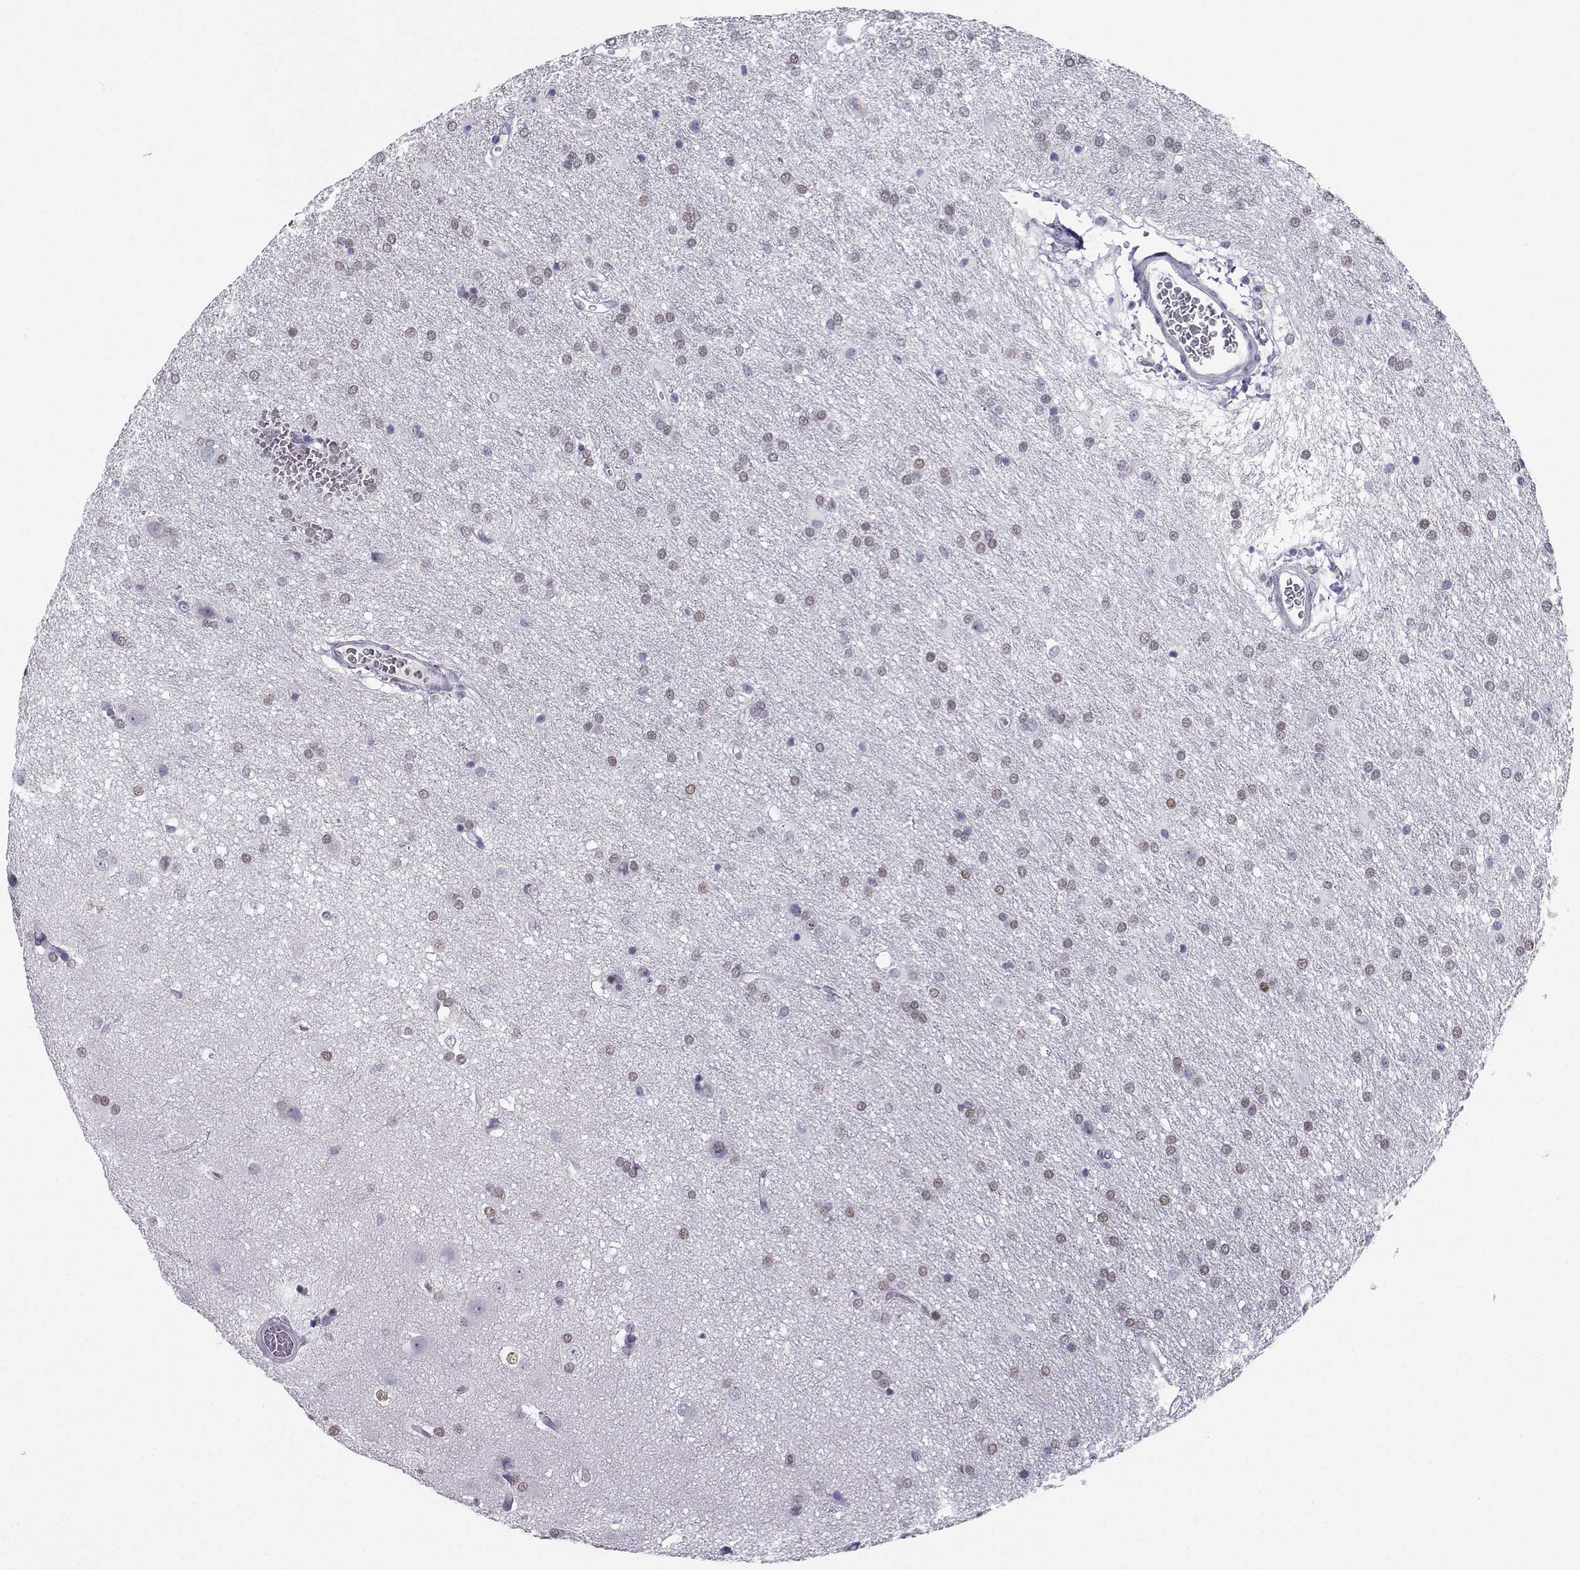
{"staining": {"intensity": "weak", "quantity": ">75%", "location": "cytoplasmic/membranous"}, "tissue": "glioma", "cell_type": "Tumor cells", "image_type": "cancer", "snomed": [{"axis": "morphology", "description": "Glioma, malignant, Low grade"}, {"axis": "topography", "description": "Brain"}], "caption": "This histopathology image displays immunohistochemistry staining of human low-grade glioma (malignant), with low weak cytoplasmic/membranous positivity in about >75% of tumor cells.", "gene": "TEDC2", "patient": {"sex": "female", "age": 32}}